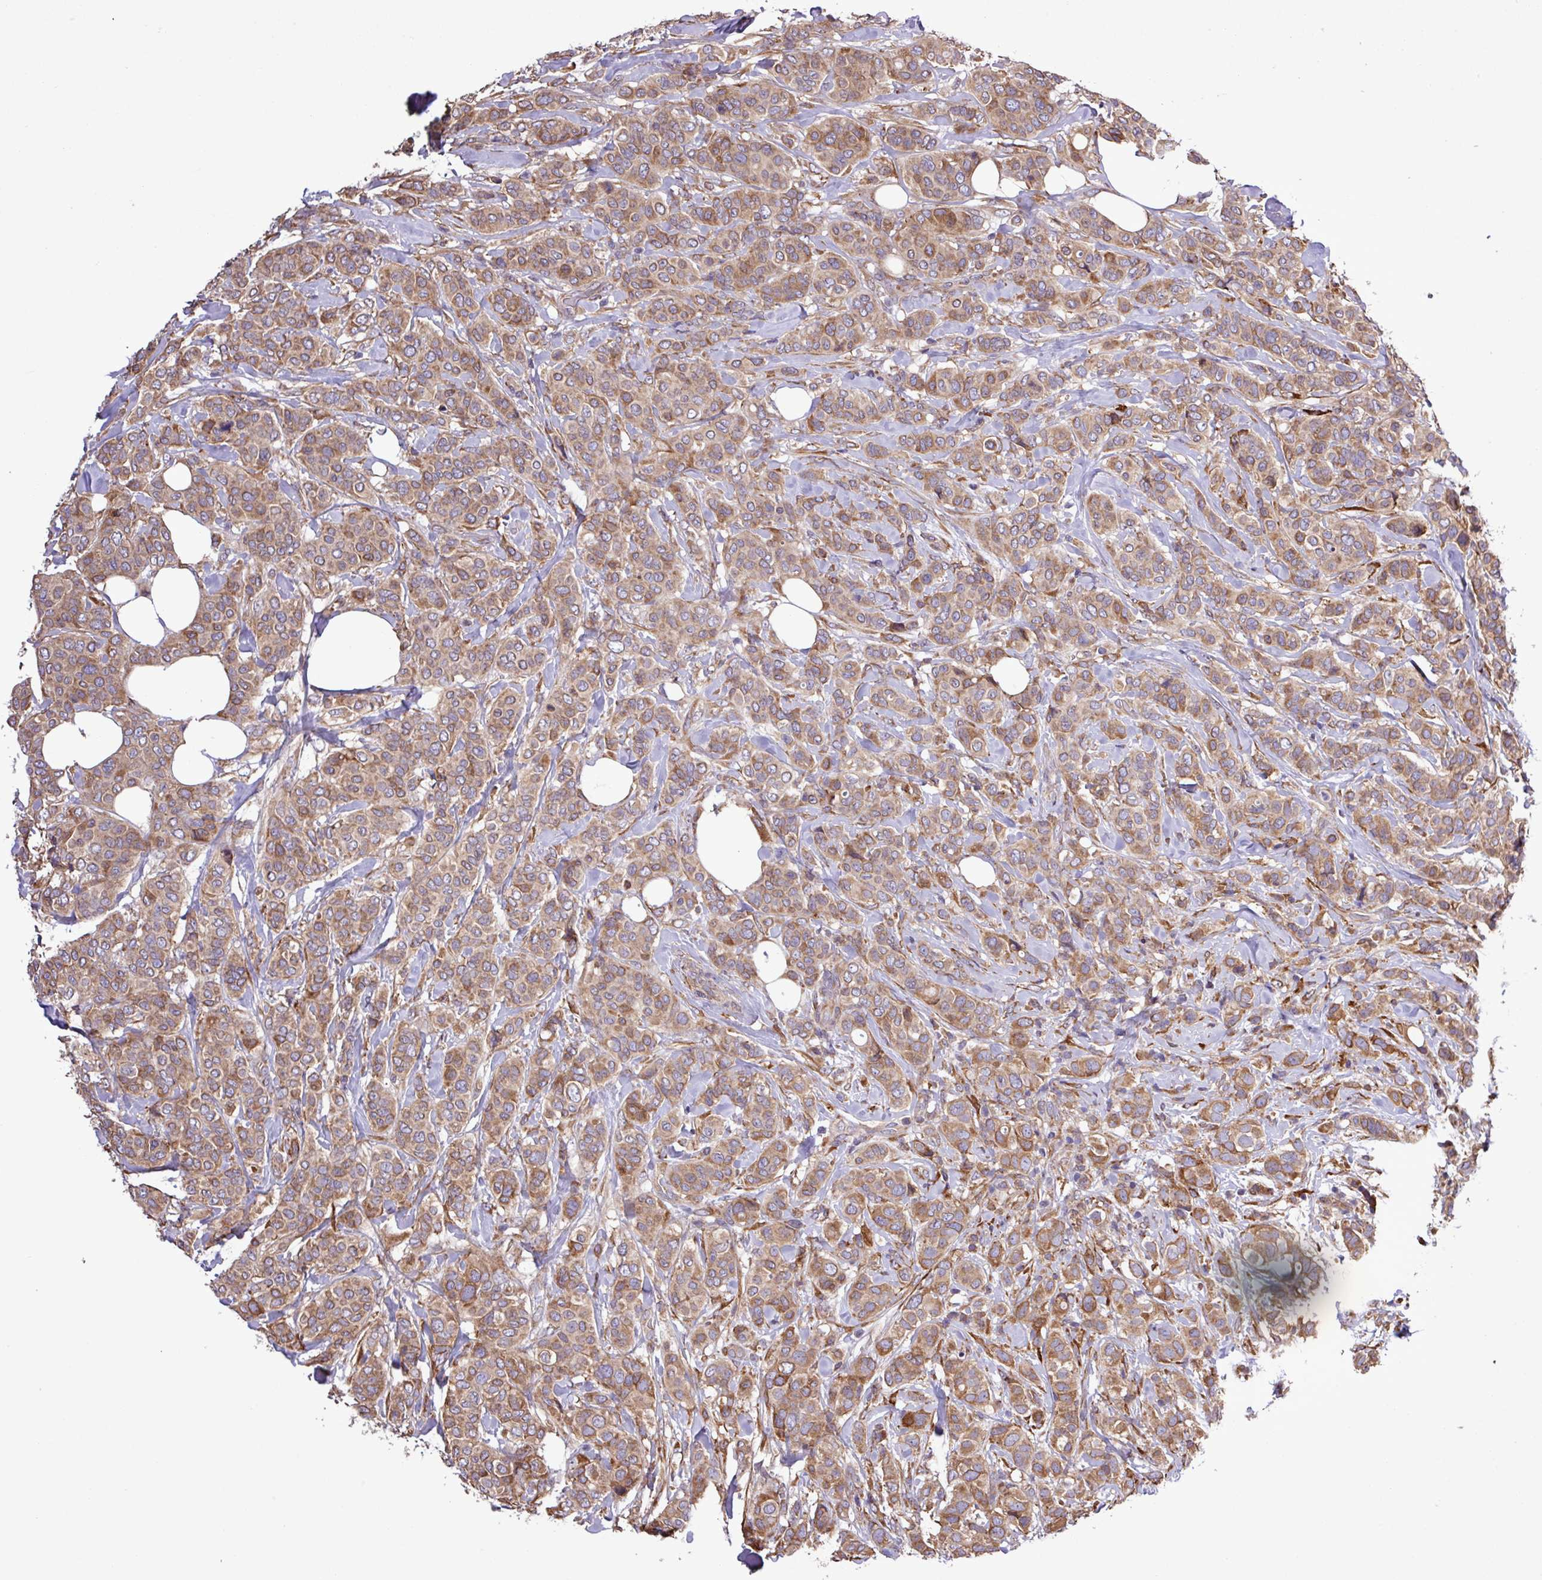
{"staining": {"intensity": "moderate", "quantity": ">75%", "location": "cytoplasmic/membranous"}, "tissue": "breast cancer", "cell_type": "Tumor cells", "image_type": "cancer", "snomed": [{"axis": "morphology", "description": "Lobular carcinoma"}, {"axis": "topography", "description": "Breast"}], "caption": "Protein expression analysis of human breast lobular carcinoma reveals moderate cytoplasmic/membranous positivity in about >75% of tumor cells.", "gene": "MEGF6", "patient": {"sex": "female", "age": 51}}